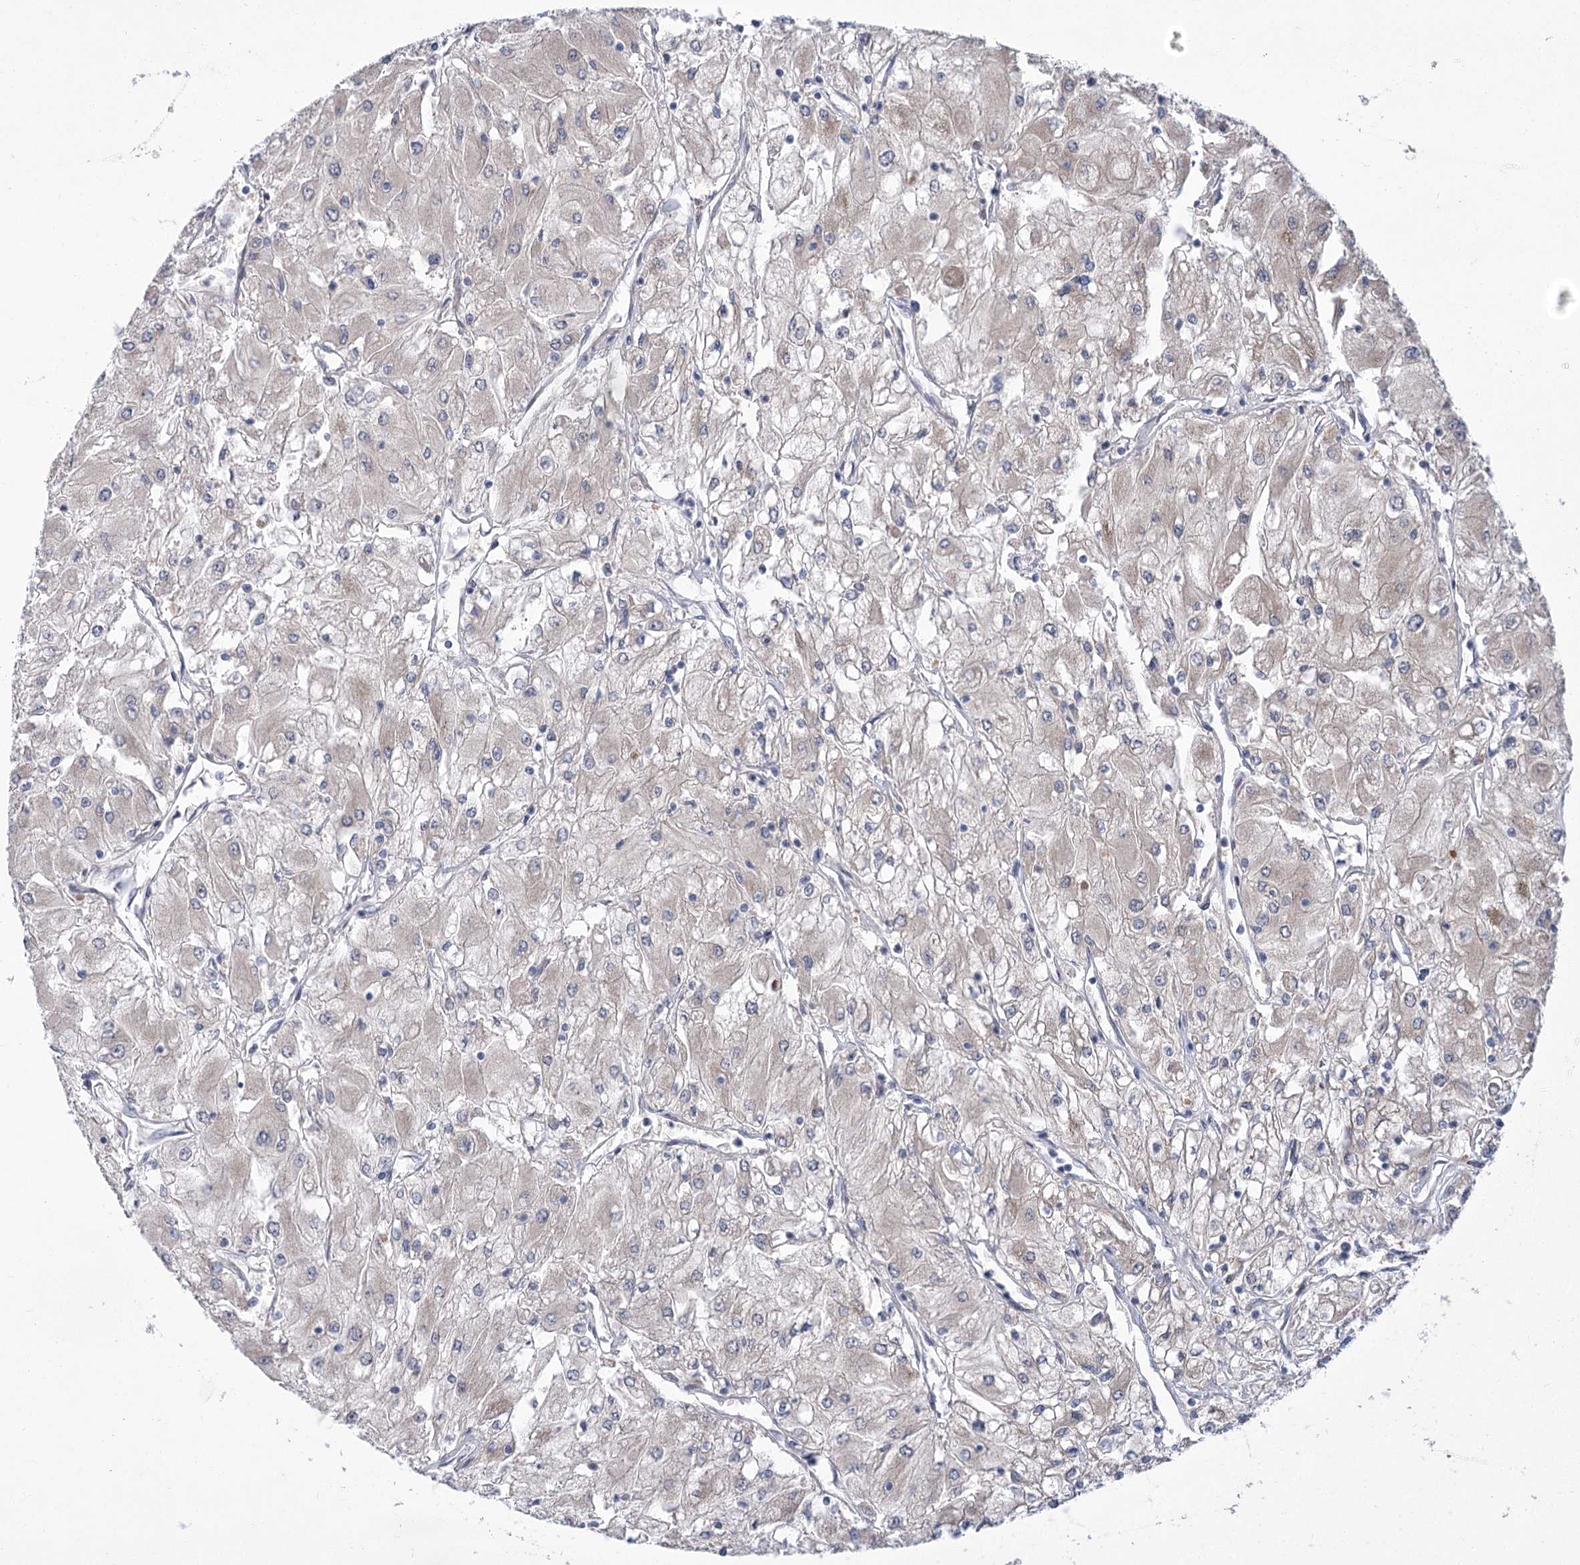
{"staining": {"intensity": "negative", "quantity": "none", "location": "none"}, "tissue": "renal cancer", "cell_type": "Tumor cells", "image_type": "cancer", "snomed": [{"axis": "morphology", "description": "Adenocarcinoma, NOS"}, {"axis": "topography", "description": "Kidney"}], "caption": "Tumor cells show no significant protein expression in renal cancer (adenocarcinoma).", "gene": "GCNT4", "patient": {"sex": "male", "age": 80}}